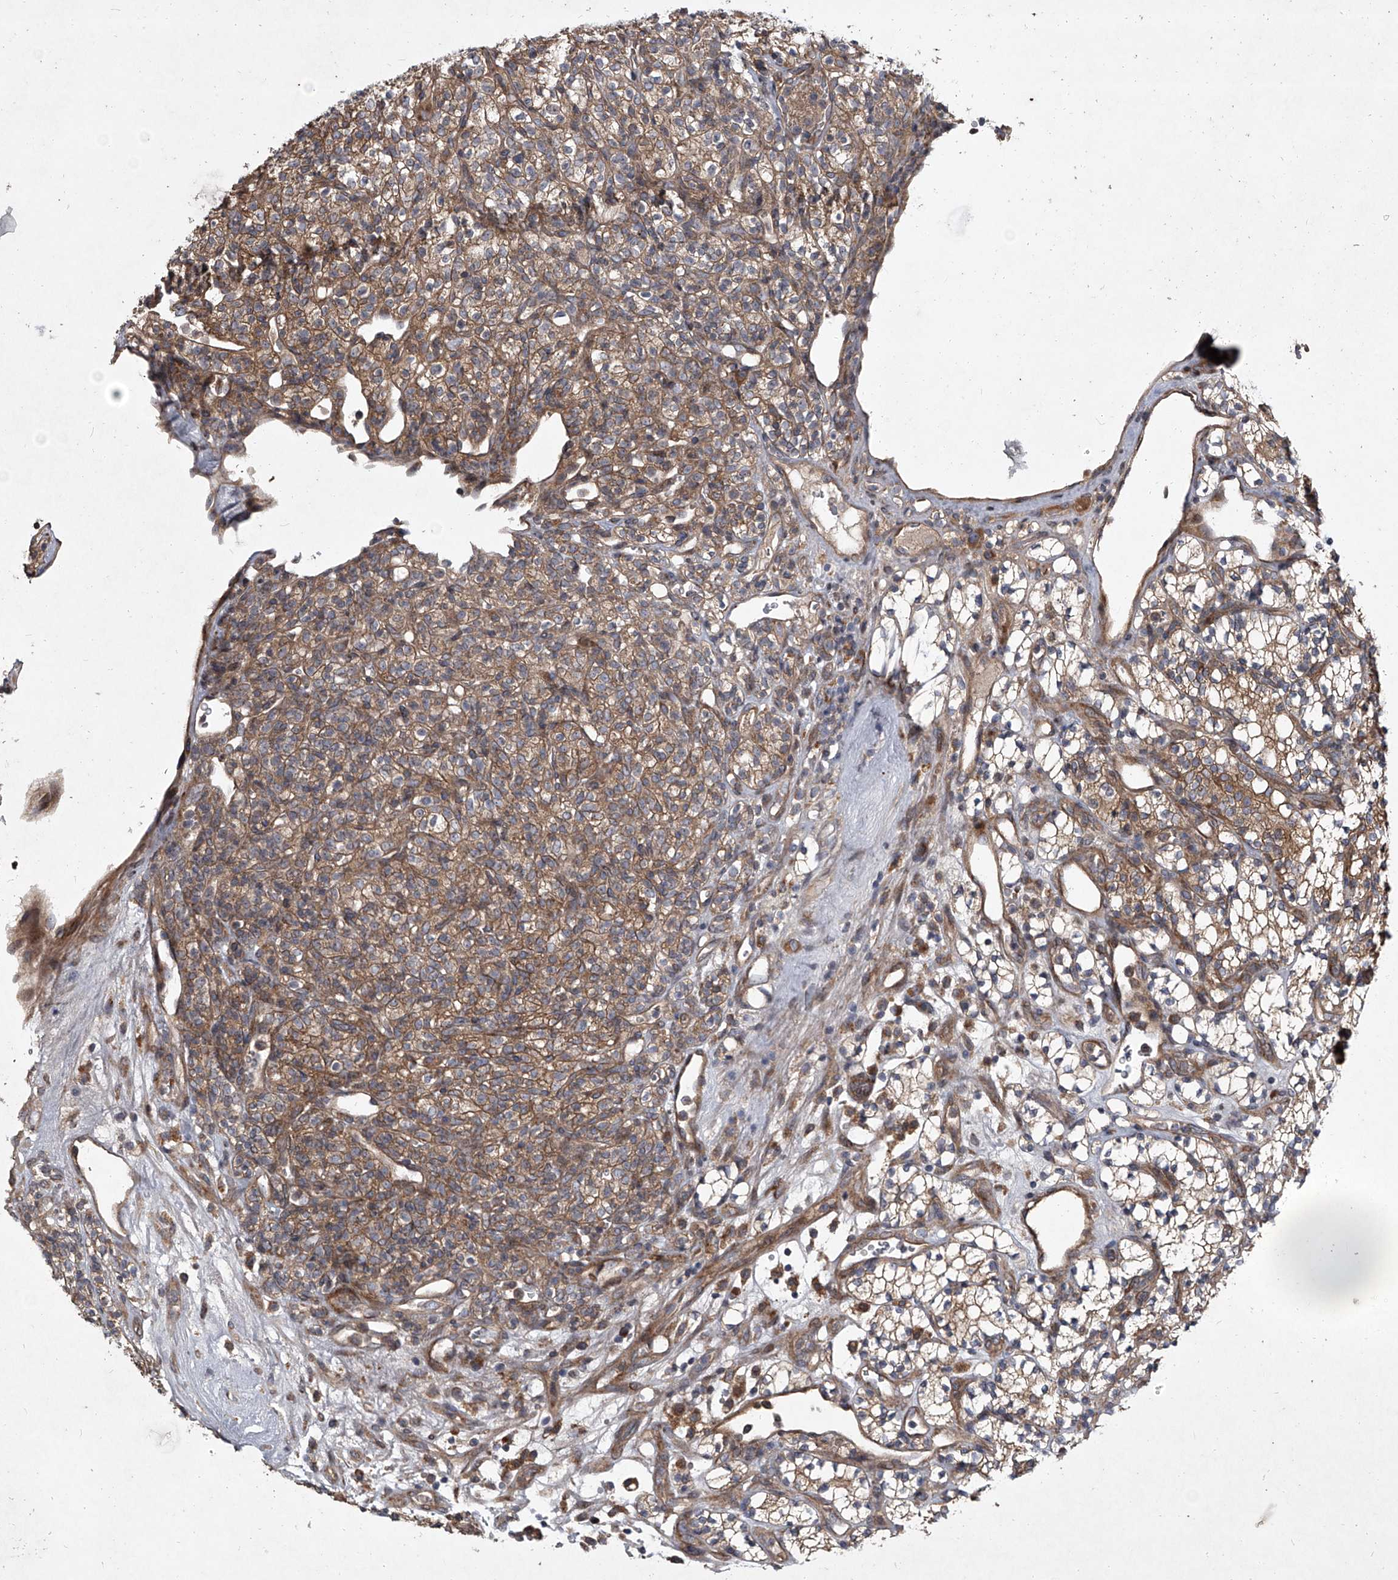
{"staining": {"intensity": "moderate", "quantity": ">75%", "location": "cytoplasmic/membranous"}, "tissue": "renal cancer", "cell_type": "Tumor cells", "image_type": "cancer", "snomed": [{"axis": "morphology", "description": "Adenocarcinoma, NOS"}, {"axis": "topography", "description": "Kidney"}], "caption": "Renal cancer stained with DAB immunohistochemistry (IHC) displays medium levels of moderate cytoplasmic/membranous staining in approximately >75% of tumor cells. Using DAB (3,3'-diaminobenzidine) (brown) and hematoxylin (blue) stains, captured at high magnification using brightfield microscopy.", "gene": "EVA1C", "patient": {"sex": "male", "age": 77}}